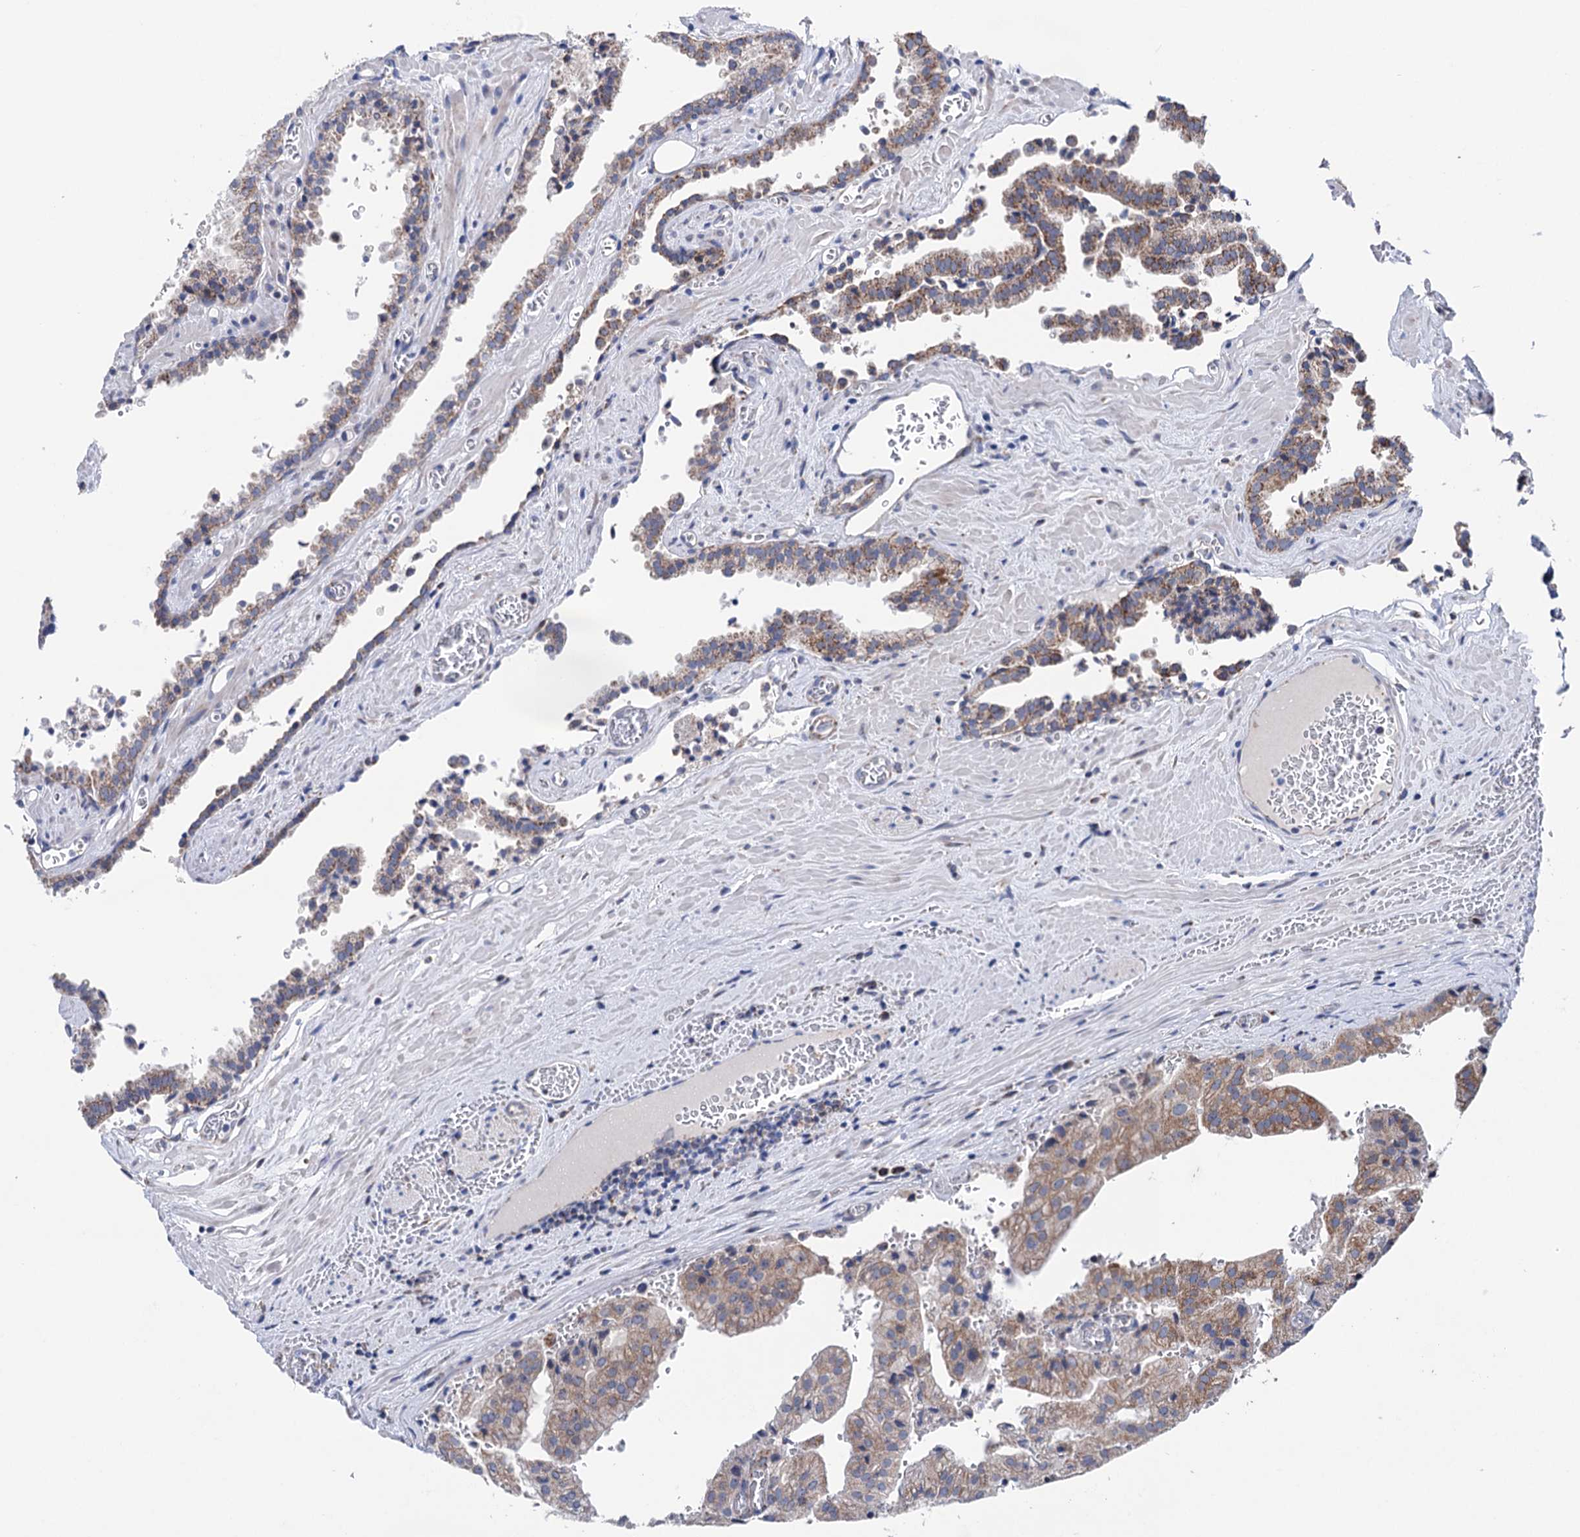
{"staining": {"intensity": "moderate", "quantity": ">75%", "location": "cytoplasmic/membranous"}, "tissue": "prostate cancer", "cell_type": "Tumor cells", "image_type": "cancer", "snomed": [{"axis": "morphology", "description": "Adenocarcinoma, High grade"}, {"axis": "topography", "description": "Prostate"}], "caption": "Immunohistochemistry of human prostate cancer (adenocarcinoma (high-grade)) demonstrates medium levels of moderate cytoplasmic/membranous expression in approximately >75% of tumor cells. (IHC, brightfield microscopy, high magnification).", "gene": "SUCLA2", "patient": {"sex": "male", "age": 68}}